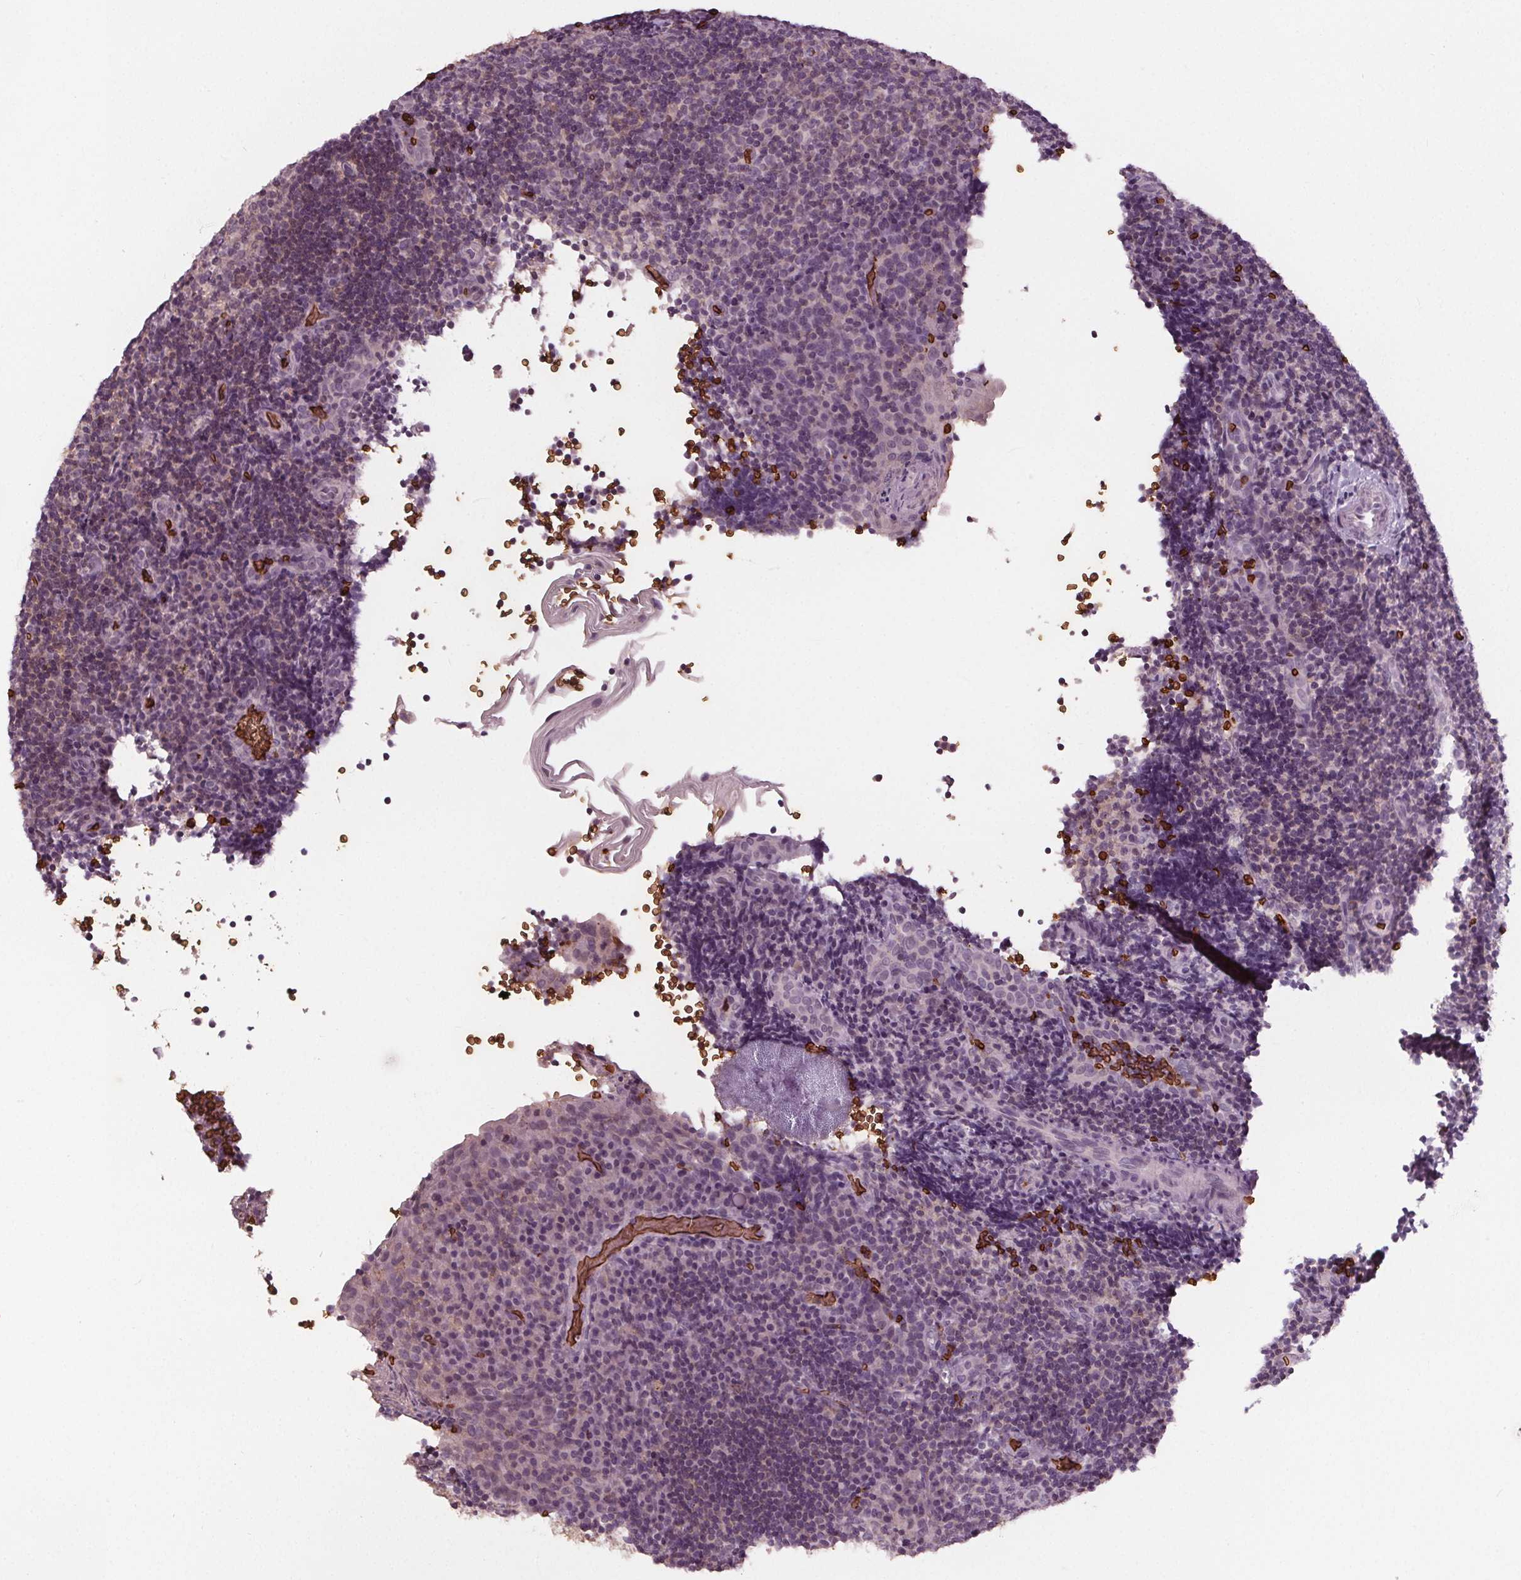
{"staining": {"intensity": "negative", "quantity": "none", "location": "none"}, "tissue": "tonsil", "cell_type": "Germinal center cells", "image_type": "normal", "snomed": [{"axis": "morphology", "description": "Normal tissue, NOS"}, {"axis": "topography", "description": "Tonsil"}], "caption": "A high-resolution image shows immunohistochemistry (IHC) staining of benign tonsil, which exhibits no significant staining in germinal center cells.", "gene": "SLC4A1", "patient": {"sex": "male", "age": 17}}